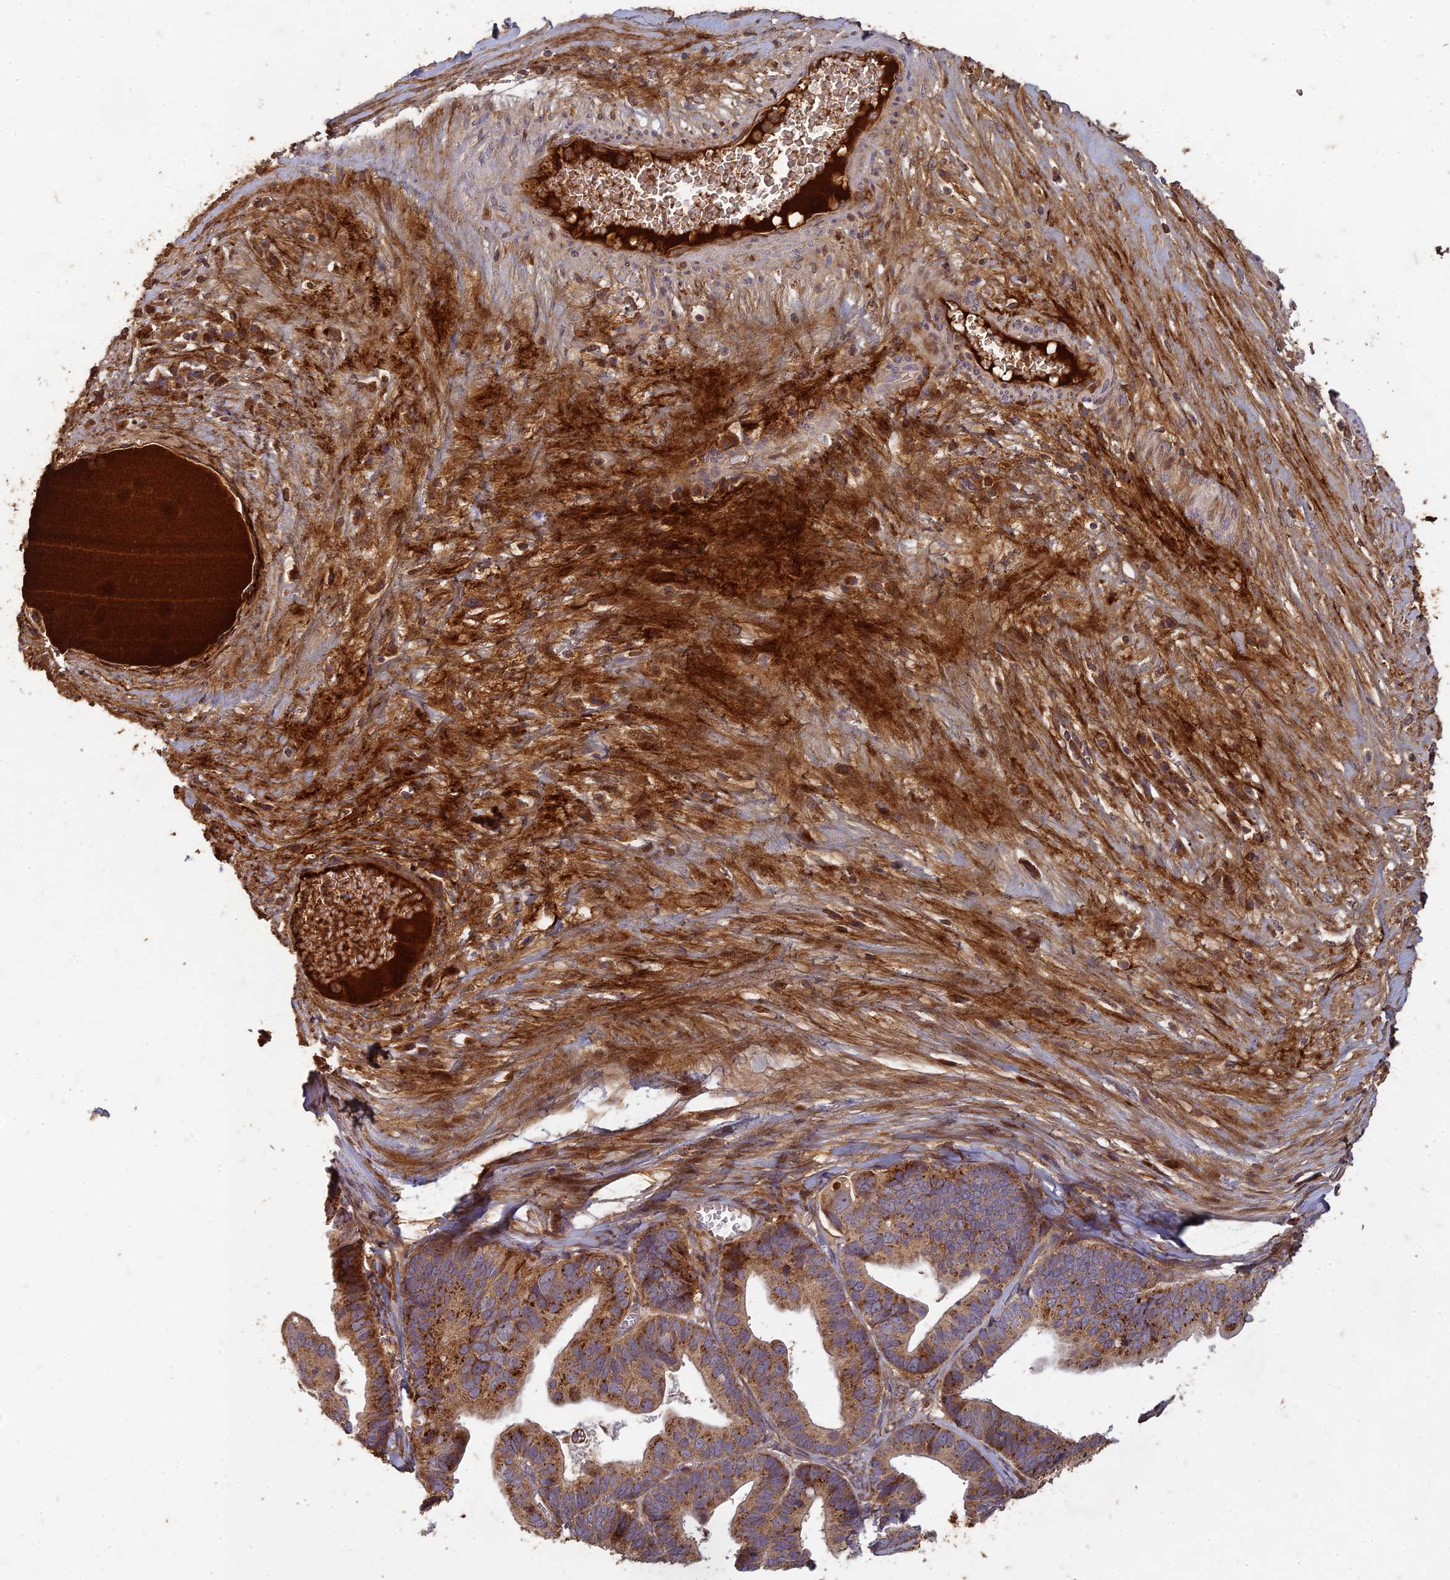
{"staining": {"intensity": "moderate", "quantity": ">75%", "location": "cytoplasmic/membranous"}, "tissue": "ovarian cancer", "cell_type": "Tumor cells", "image_type": "cancer", "snomed": [{"axis": "morphology", "description": "Cystadenocarcinoma, serous, NOS"}, {"axis": "topography", "description": "Ovary"}], "caption": "An immunohistochemistry histopathology image of tumor tissue is shown. Protein staining in brown labels moderate cytoplasmic/membranous positivity in ovarian serous cystadenocarcinoma within tumor cells.", "gene": "TCF25", "patient": {"sex": "female", "age": 56}}